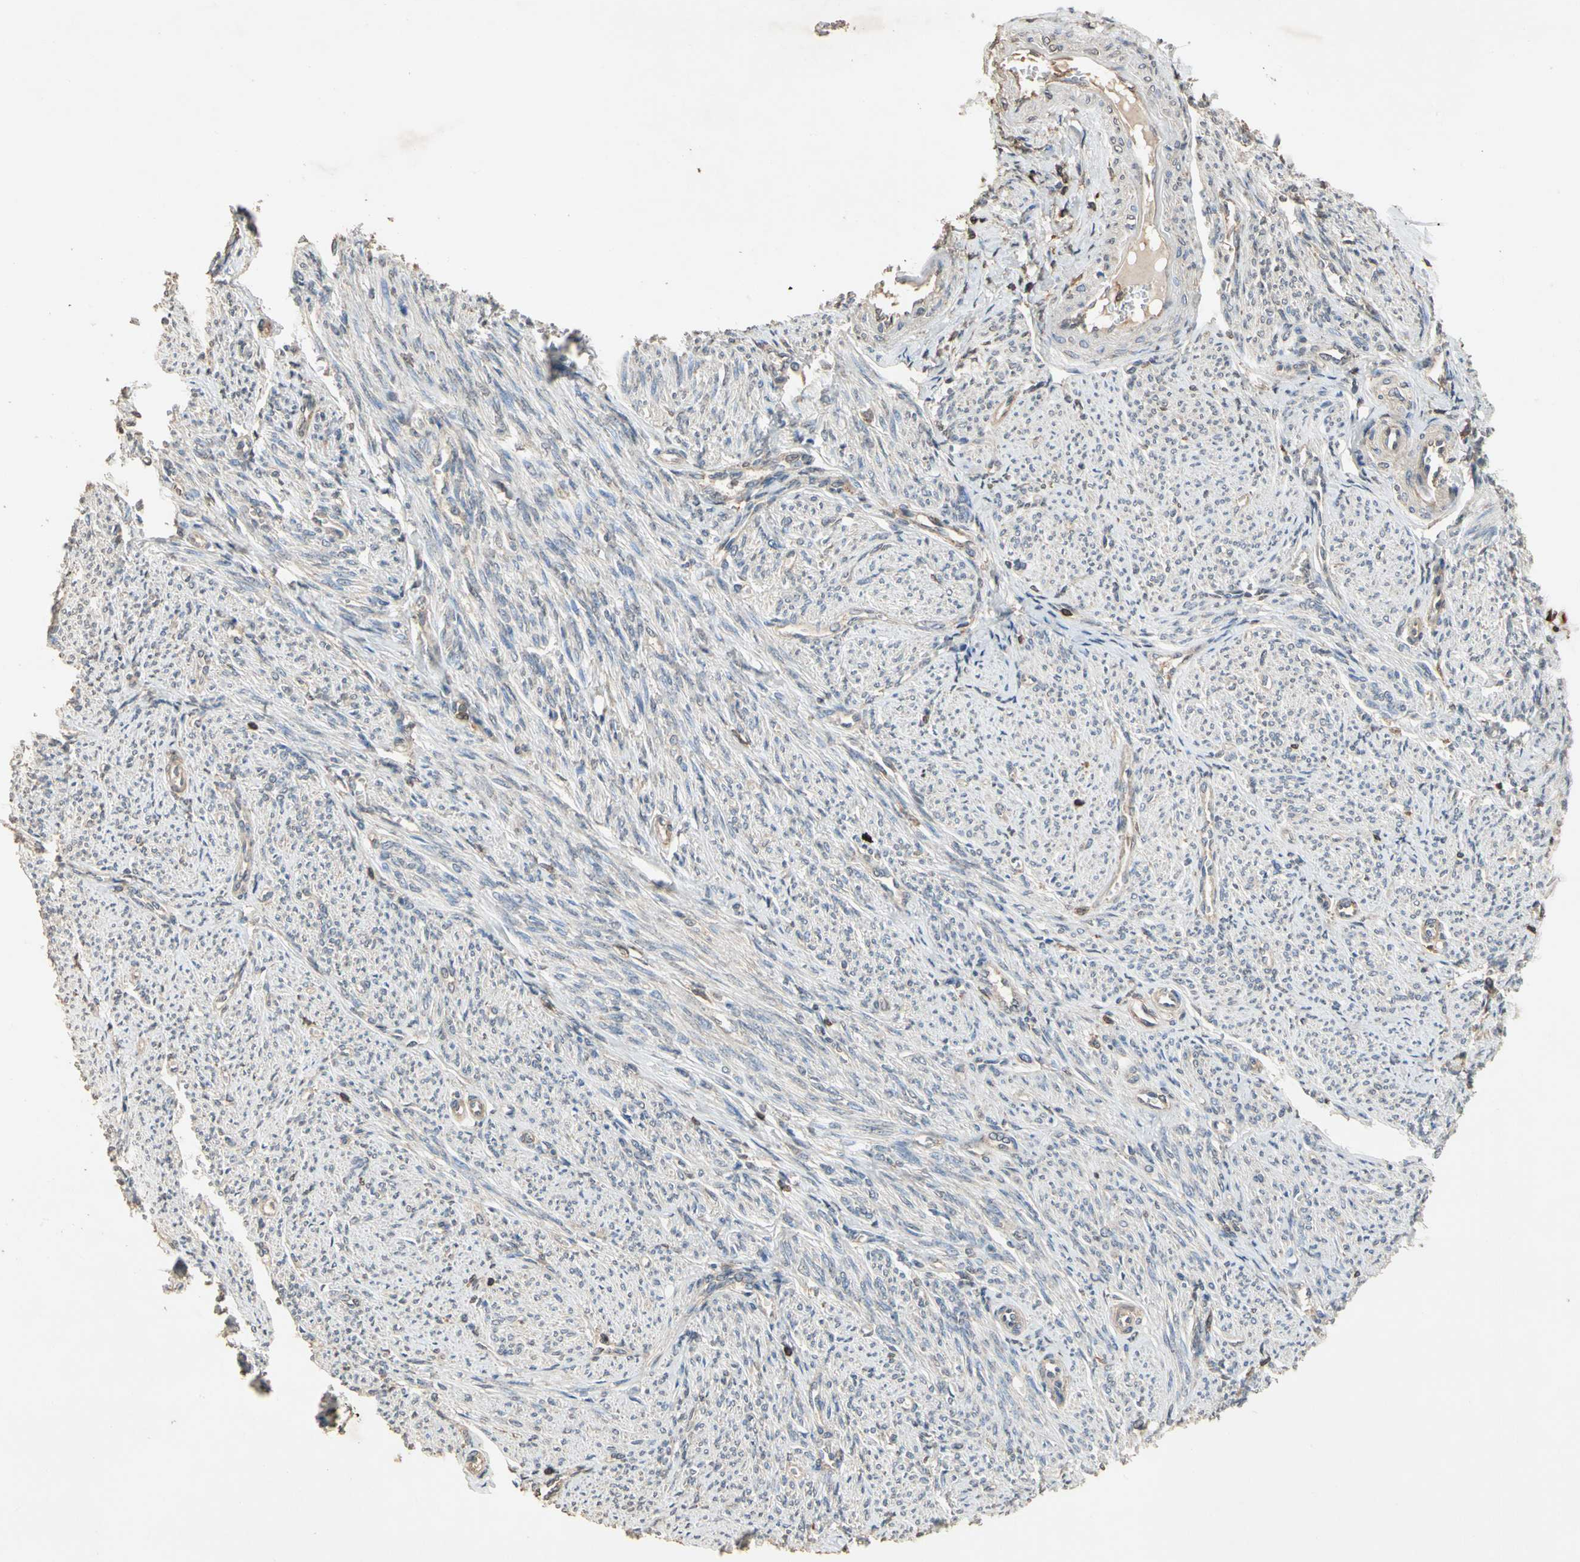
{"staining": {"intensity": "negative", "quantity": "none", "location": "none"}, "tissue": "smooth muscle", "cell_type": "Smooth muscle cells", "image_type": "normal", "snomed": [{"axis": "morphology", "description": "Normal tissue, NOS"}, {"axis": "topography", "description": "Smooth muscle"}], "caption": "IHC micrograph of unremarkable smooth muscle stained for a protein (brown), which exhibits no staining in smooth muscle cells.", "gene": "MAP3K10", "patient": {"sex": "female", "age": 65}}